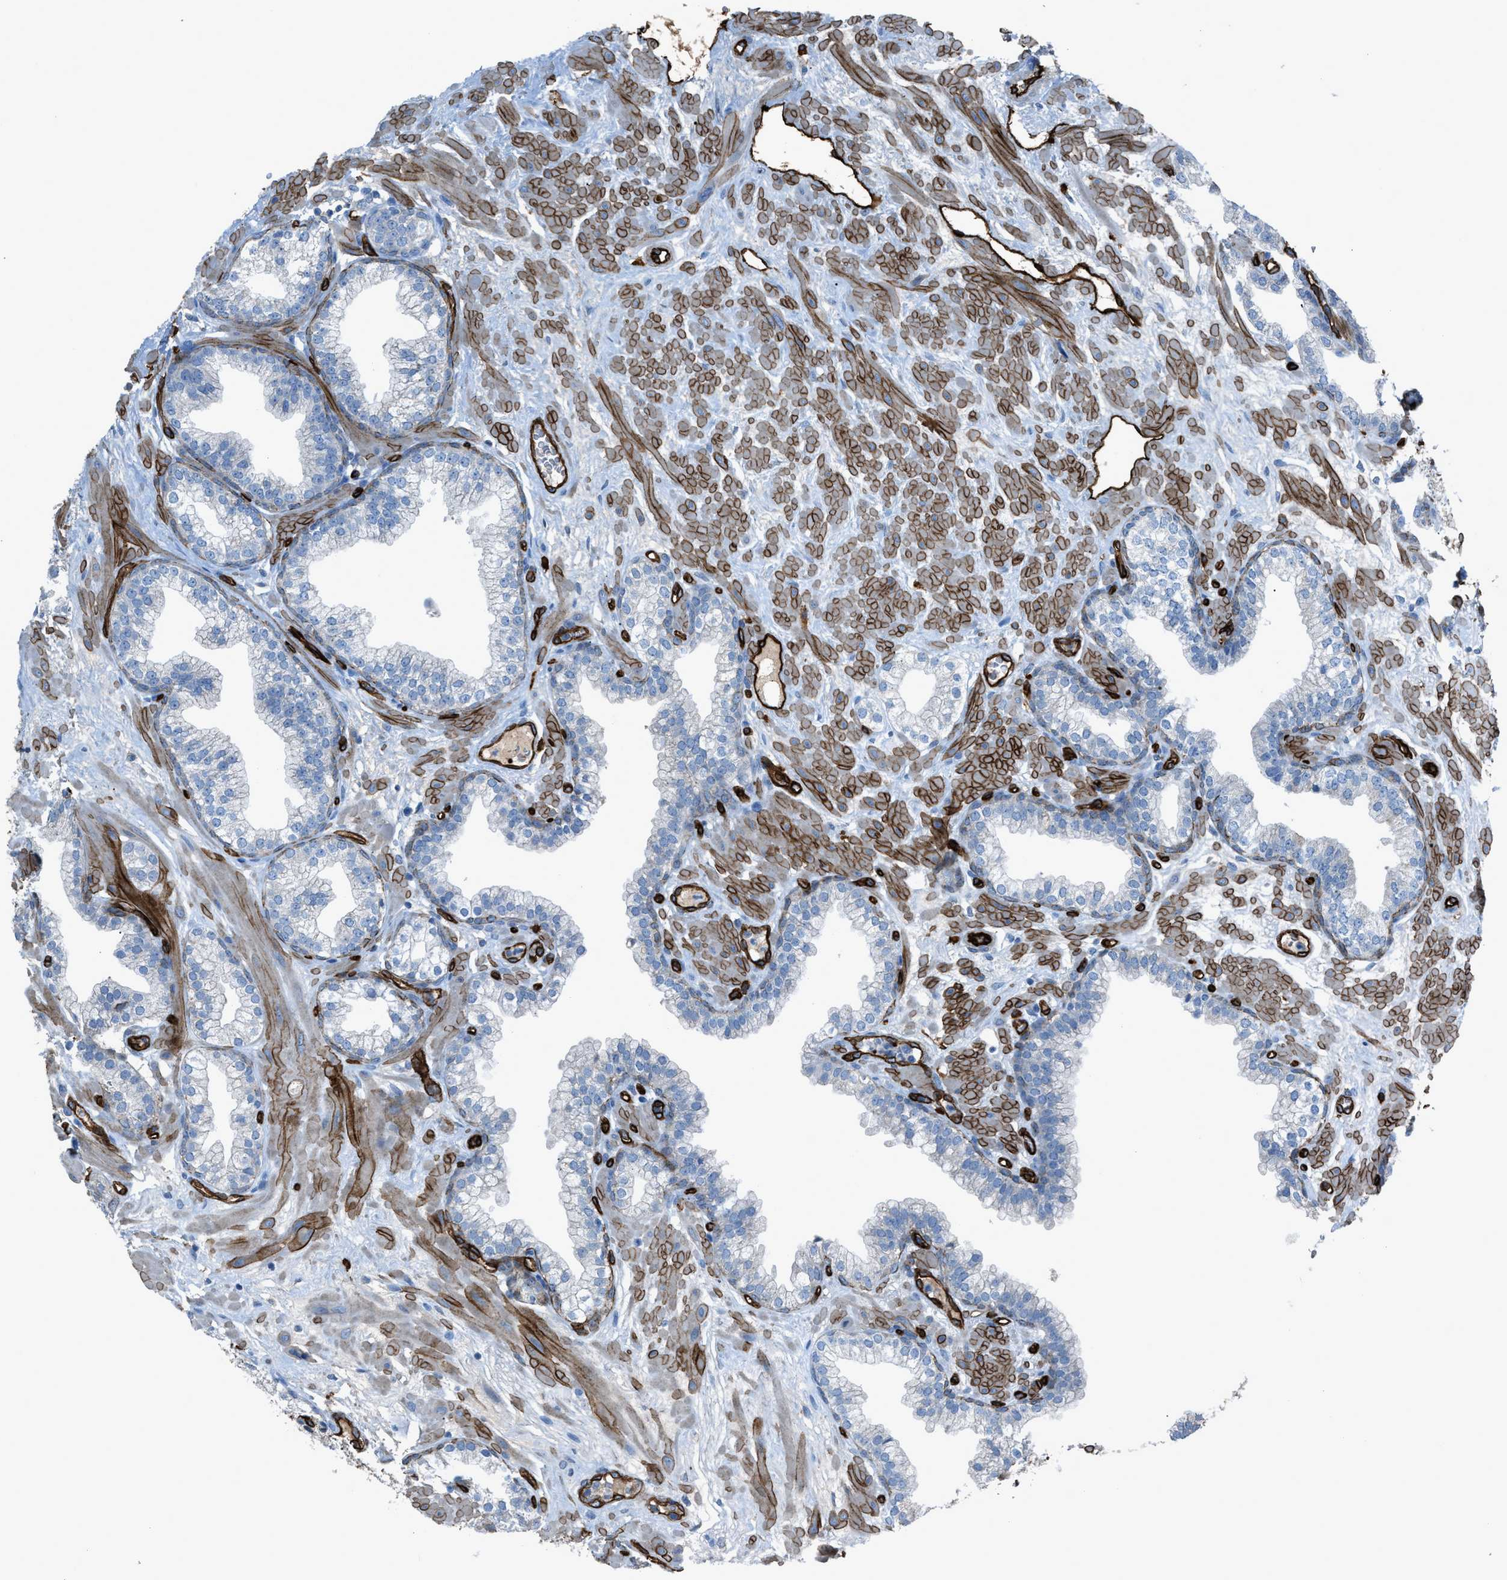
{"staining": {"intensity": "negative", "quantity": "none", "location": "none"}, "tissue": "prostate", "cell_type": "Glandular cells", "image_type": "normal", "snomed": [{"axis": "morphology", "description": "Normal tissue, NOS"}, {"axis": "morphology", "description": "Urothelial carcinoma, Low grade"}, {"axis": "topography", "description": "Urinary bladder"}, {"axis": "topography", "description": "Prostate"}], "caption": "There is no significant staining in glandular cells of prostate. (Brightfield microscopy of DAB immunohistochemistry (IHC) at high magnification).", "gene": "SLC22A15", "patient": {"sex": "male", "age": 60}}